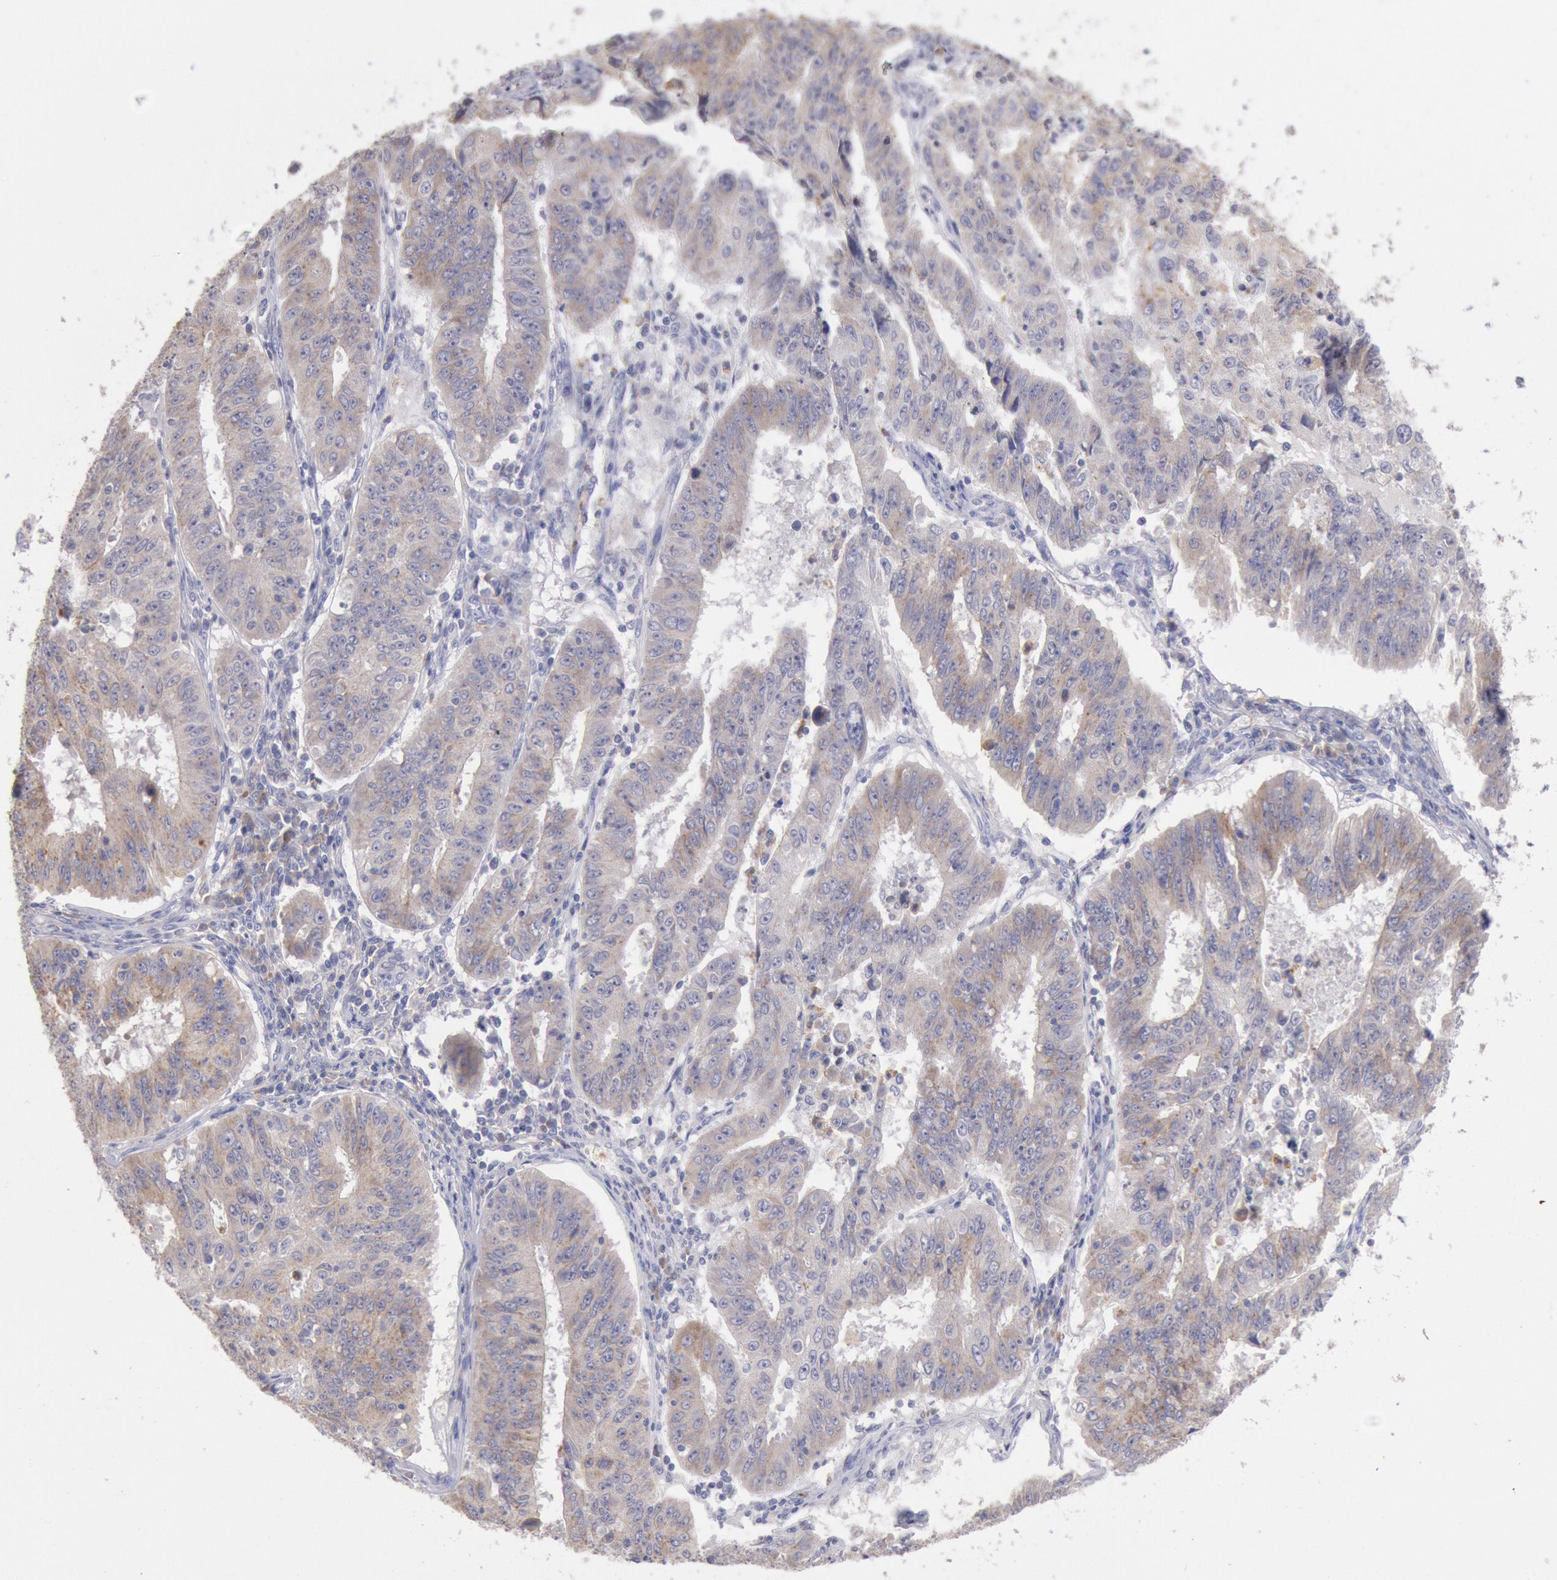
{"staining": {"intensity": "weak", "quantity": ">75%", "location": "cytoplasmic/membranous"}, "tissue": "endometrial cancer", "cell_type": "Tumor cells", "image_type": "cancer", "snomed": [{"axis": "morphology", "description": "Adenocarcinoma, NOS"}, {"axis": "topography", "description": "Endometrium"}], "caption": "Endometrial adenocarcinoma stained with a protein marker displays weak staining in tumor cells.", "gene": "GAL3ST1", "patient": {"sex": "female", "age": 42}}